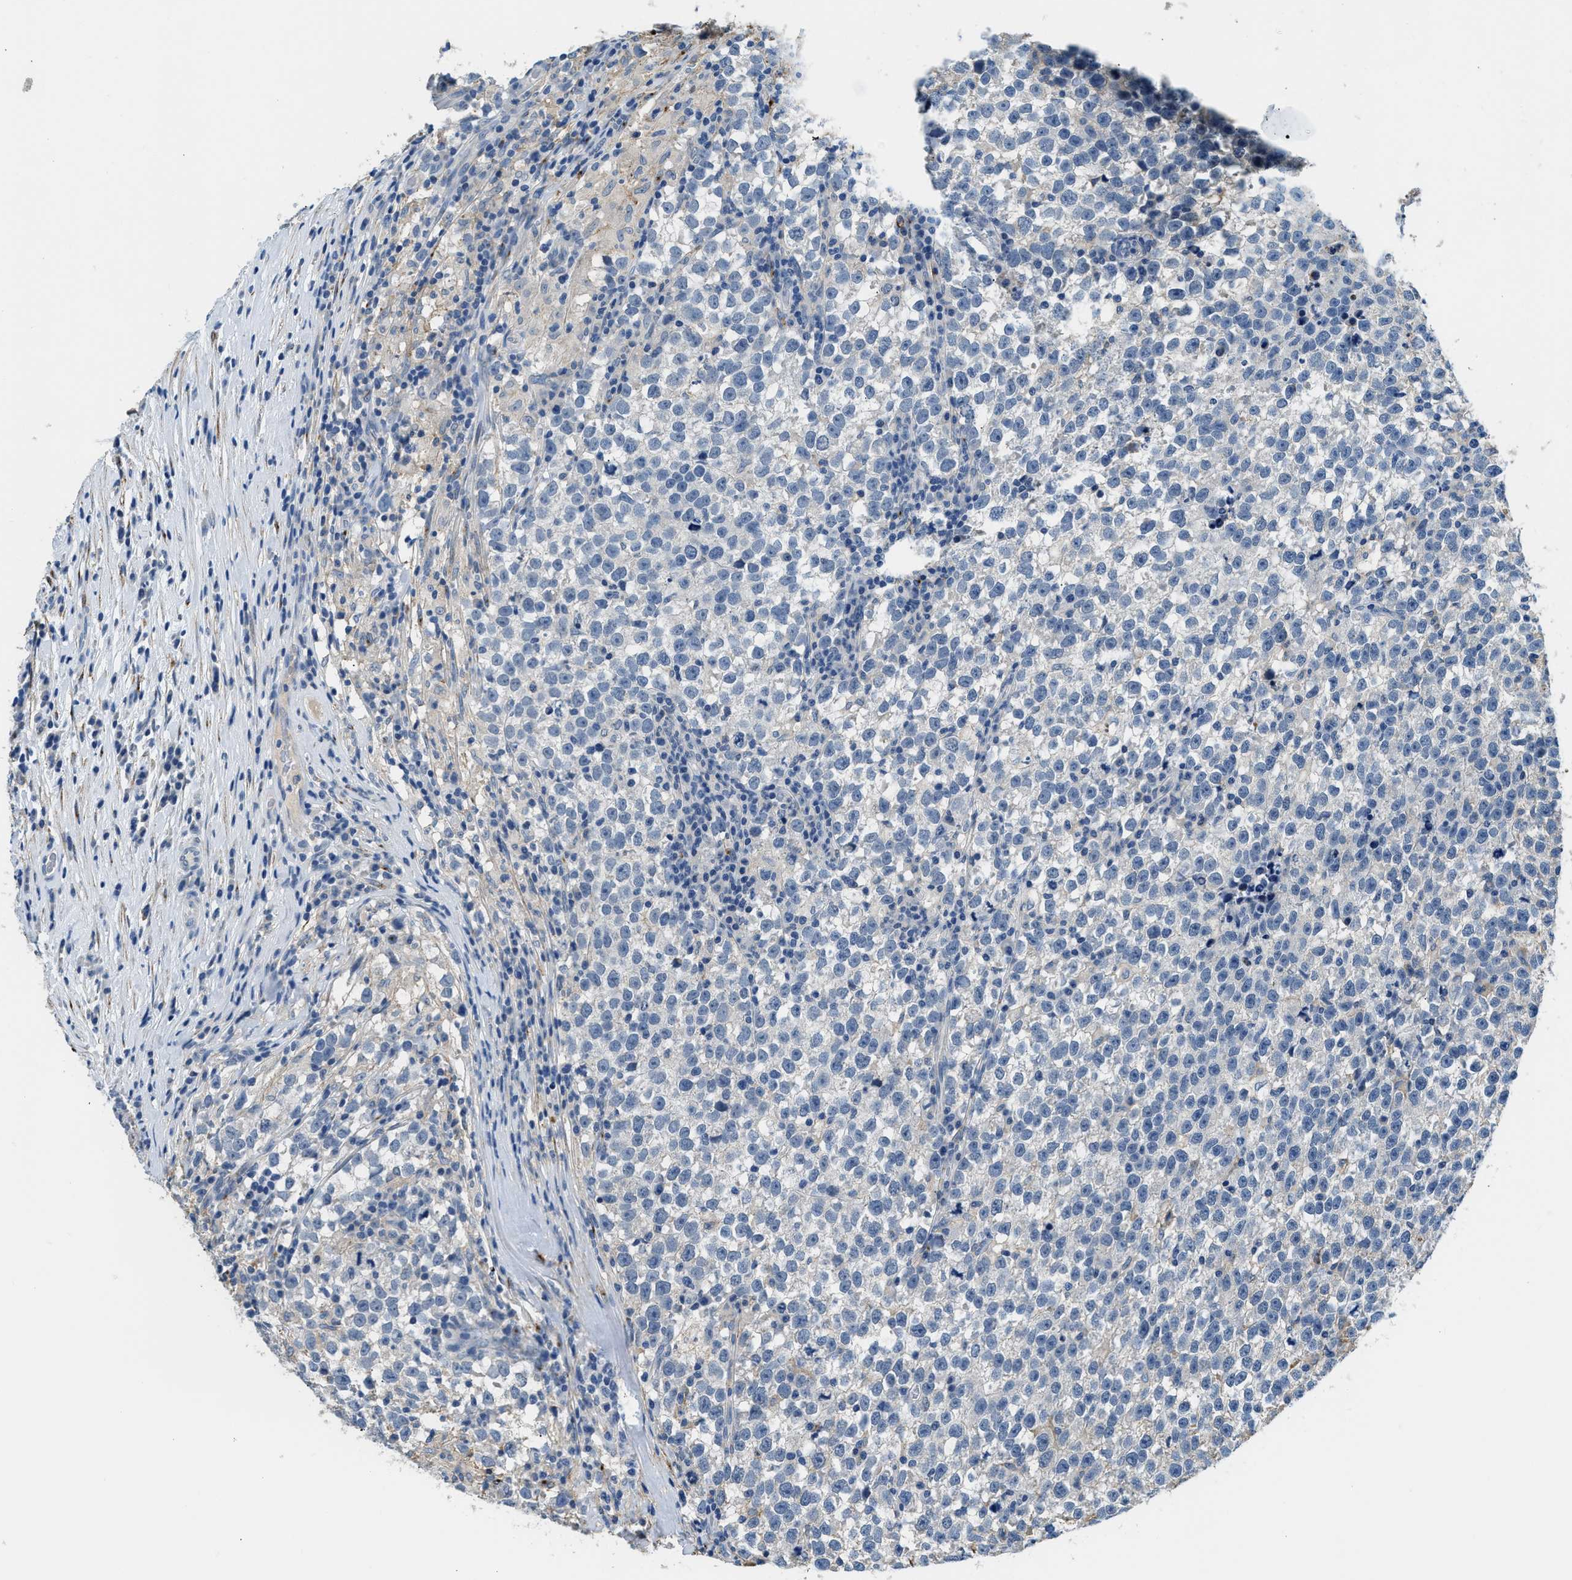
{"staining": {"intensity": "negative", "quantity": "none", "location": "none"}, "tissue": "testis cancer", "cell_type": "Tumor cells", "image_type": "cancer", "snomed": [{"axis": "morphology", "description": "Normal tissue, NOS"}, {"axis": "morphology", "description": "Seminoma, NOS"}, {"axis": "topography", "description": "Testis"}], "caption": "Tumor cells are negative for brown protein staining in testis cancer. (Brightfield microscopy of DAB (3,3'-diaminobenzidine) IHC at high magnification).", "gene": "LRP1", "patient": {"sex": "male", "age": 43}}